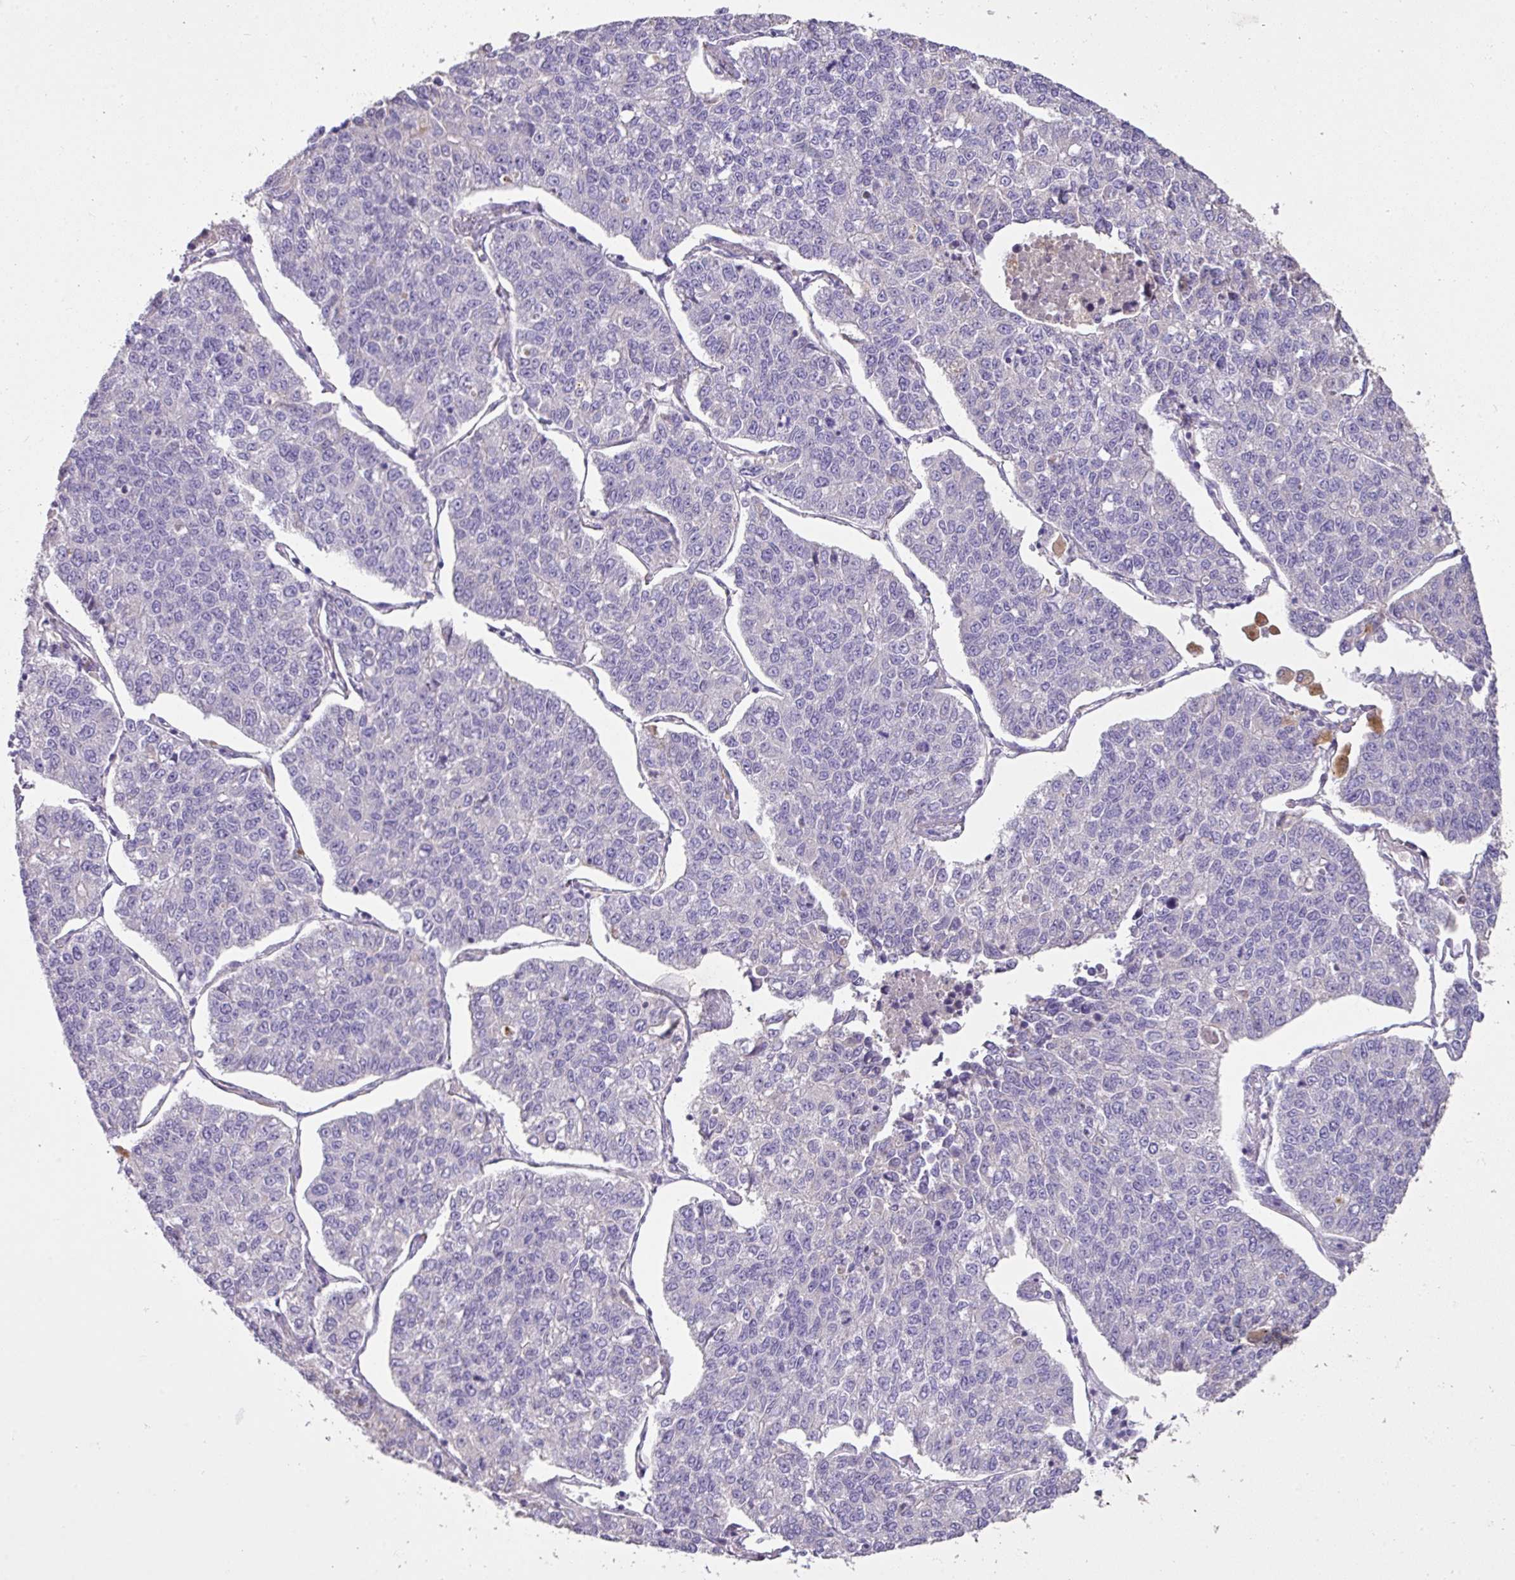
{"staining": {"intensity": "negative", "quantity": "none", "location": "none"}, "tissue": "lung cancer", "cell_type": "Tumor cells", "image_type": "cancer", "snomed": [{"axis": "morphology", "description": "Adenocarcinoma, NOS"}, {"axis": "topography", "description": "Lung"}], "caption": "This is an IHC micrograph of human adenocarcinoma (lung). There is no positivity in tumor cells.", "gene": "OR6C6", "patient": {"sex": "male", "age": 49}}